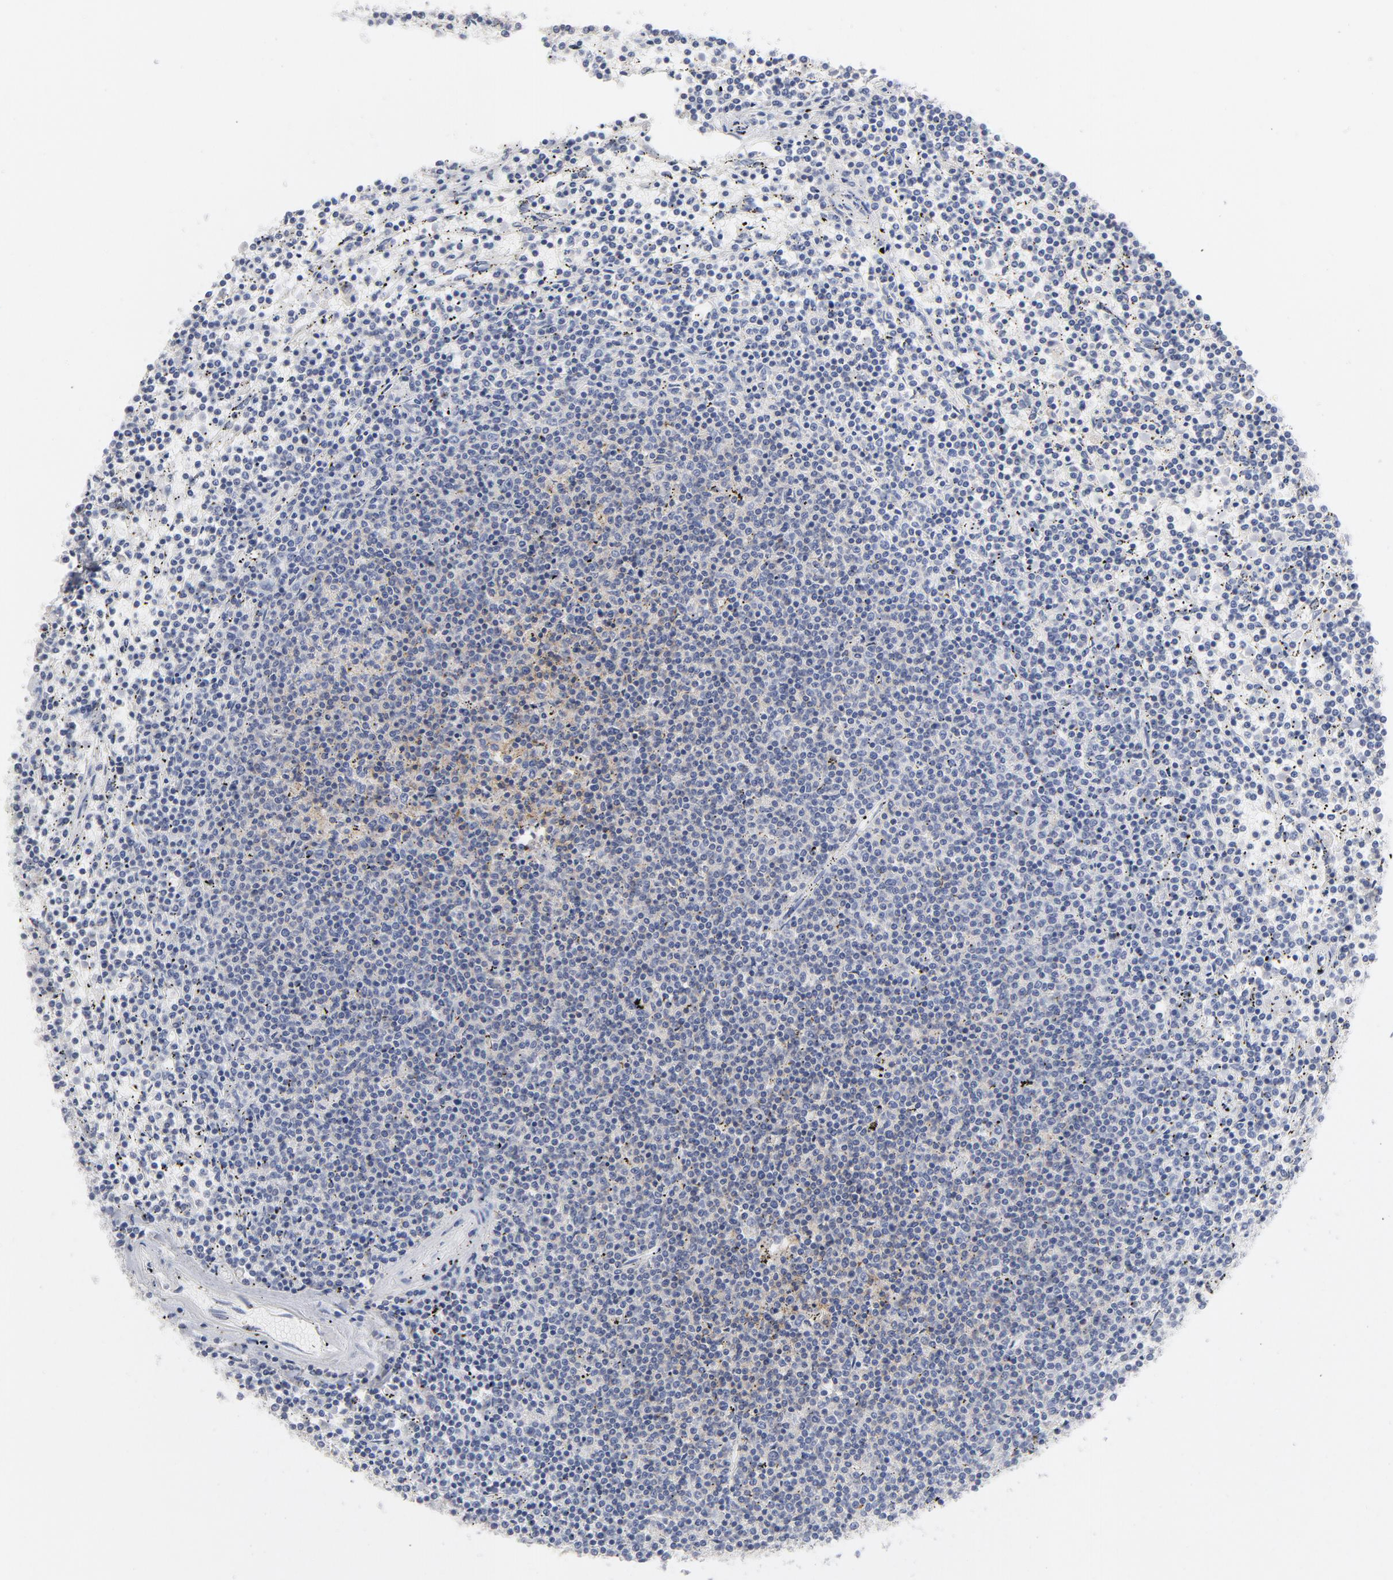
{"staining": {"intensity": "negative", "quantity": "none", "location": "none"}, "tissue": "lymphoma", "cell_type": "Tumor cells", "image_type": "cancer", "snomed": [{"axis": "morphology", "description": "Malignant lymphoma, non-Hodgkin's type, Low grade"}, {"axis": "topography", "description": "Spleen"}], "caption": "Human lymphoma stained for a protein using immunohistochemistry reveals no positivity in tumor cells.", "gene": "P2RY8", "patient": {"sex": "female", "age": 50}}